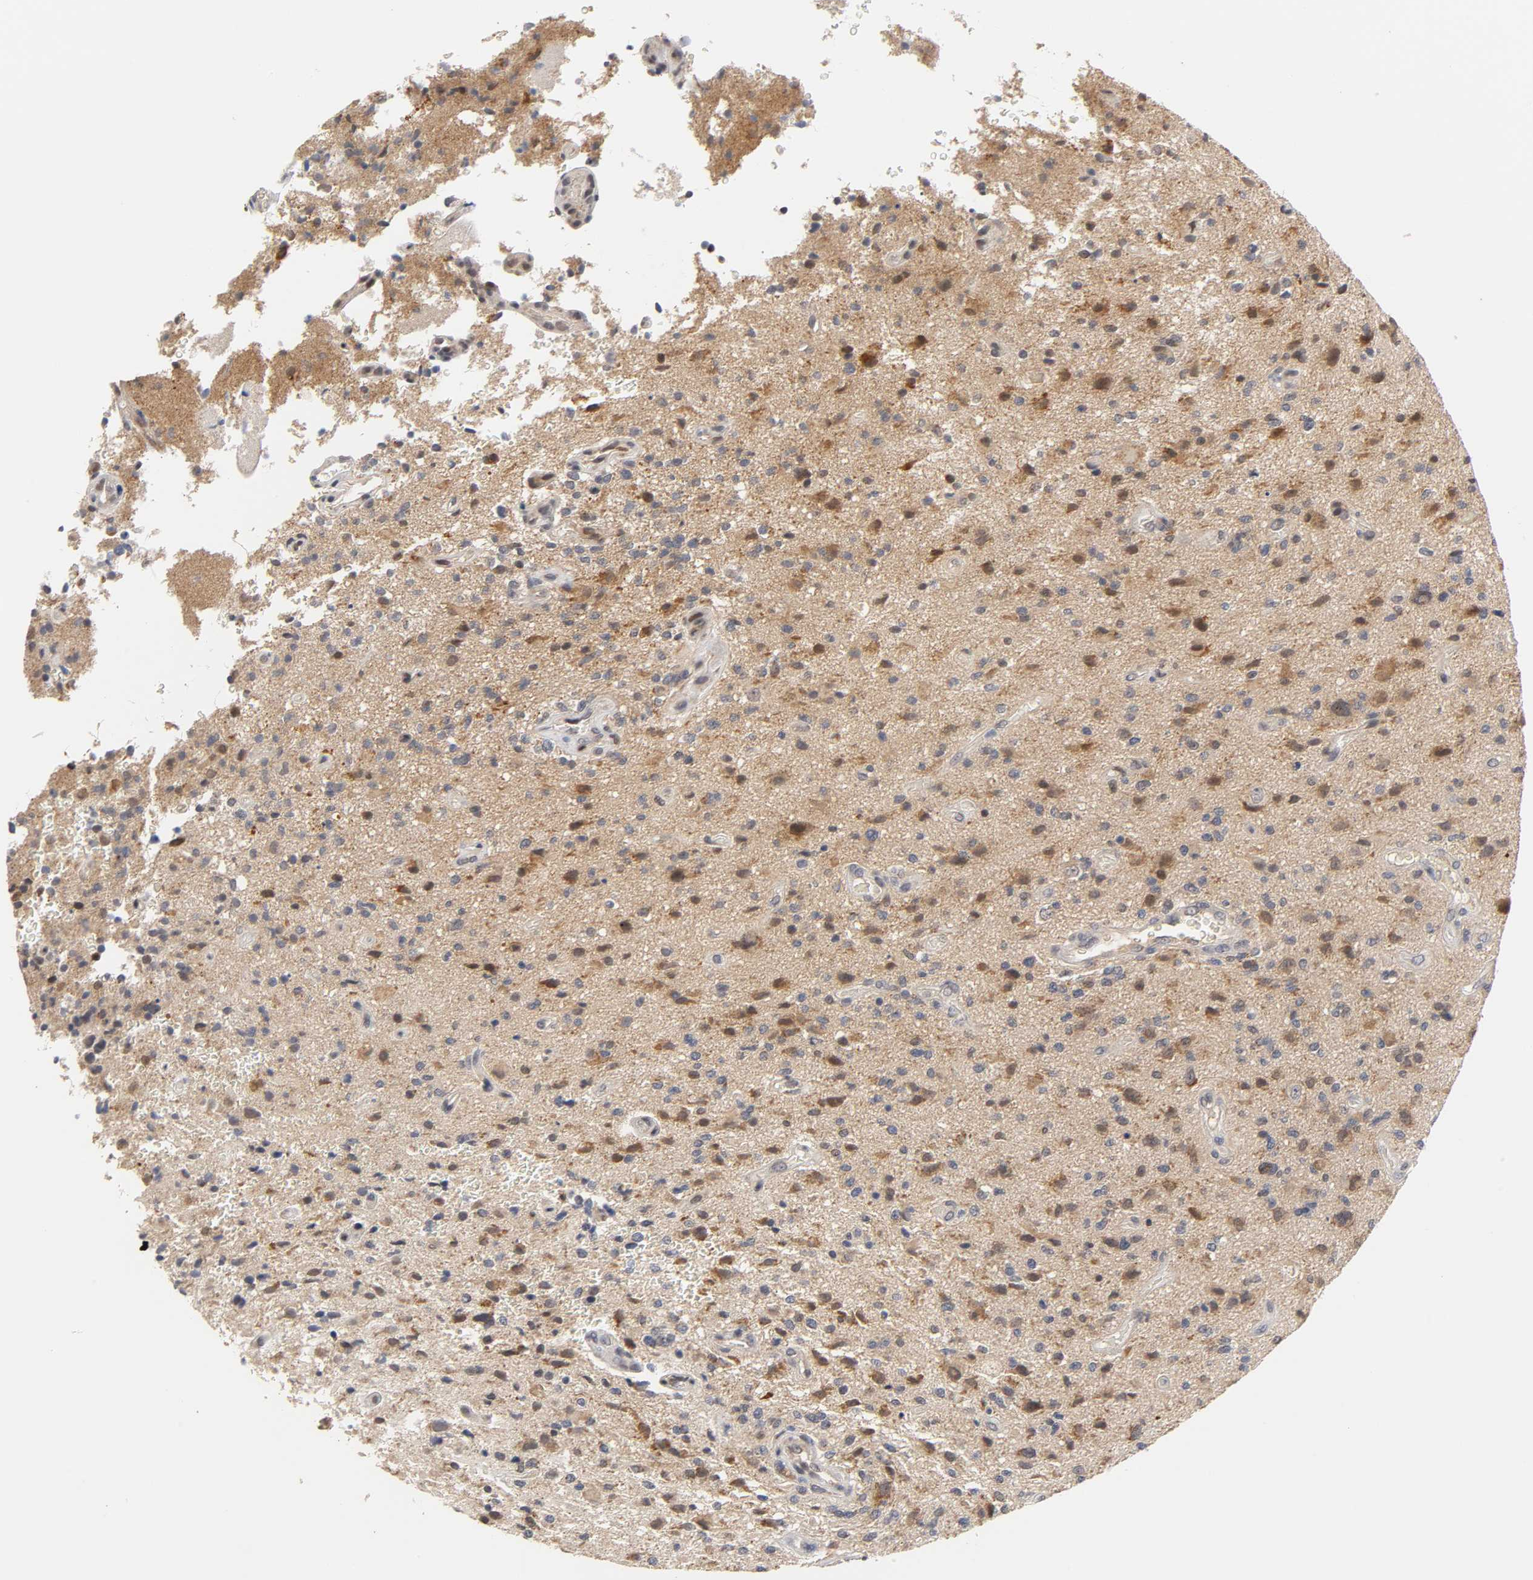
{"staining": {"intensity": "moderate", "quantity": ">75%", "location": "cytoplasmic/membranous,nuclear"}, "tissue": "glioma", "cell_type": "Tumor cells", "image_type": "cancer", "snomed": [{"axis": "morphology", "description": "Normal tissue, NOS"}, {"axis": "morphology", "description": "Glioma, malignant, High grade"}, {"axis": "topography", "description": "Cerebral cortex"}], "caption": "High-grade glioma (malignant) tissue shows moderate cytoplasmic/membranous and nuclear positivity in about >75% of tumor cells, visualized by immunohistochemistry.", "gene": "GSTZ1", "patient": {"sex": "male", "age": 75}}